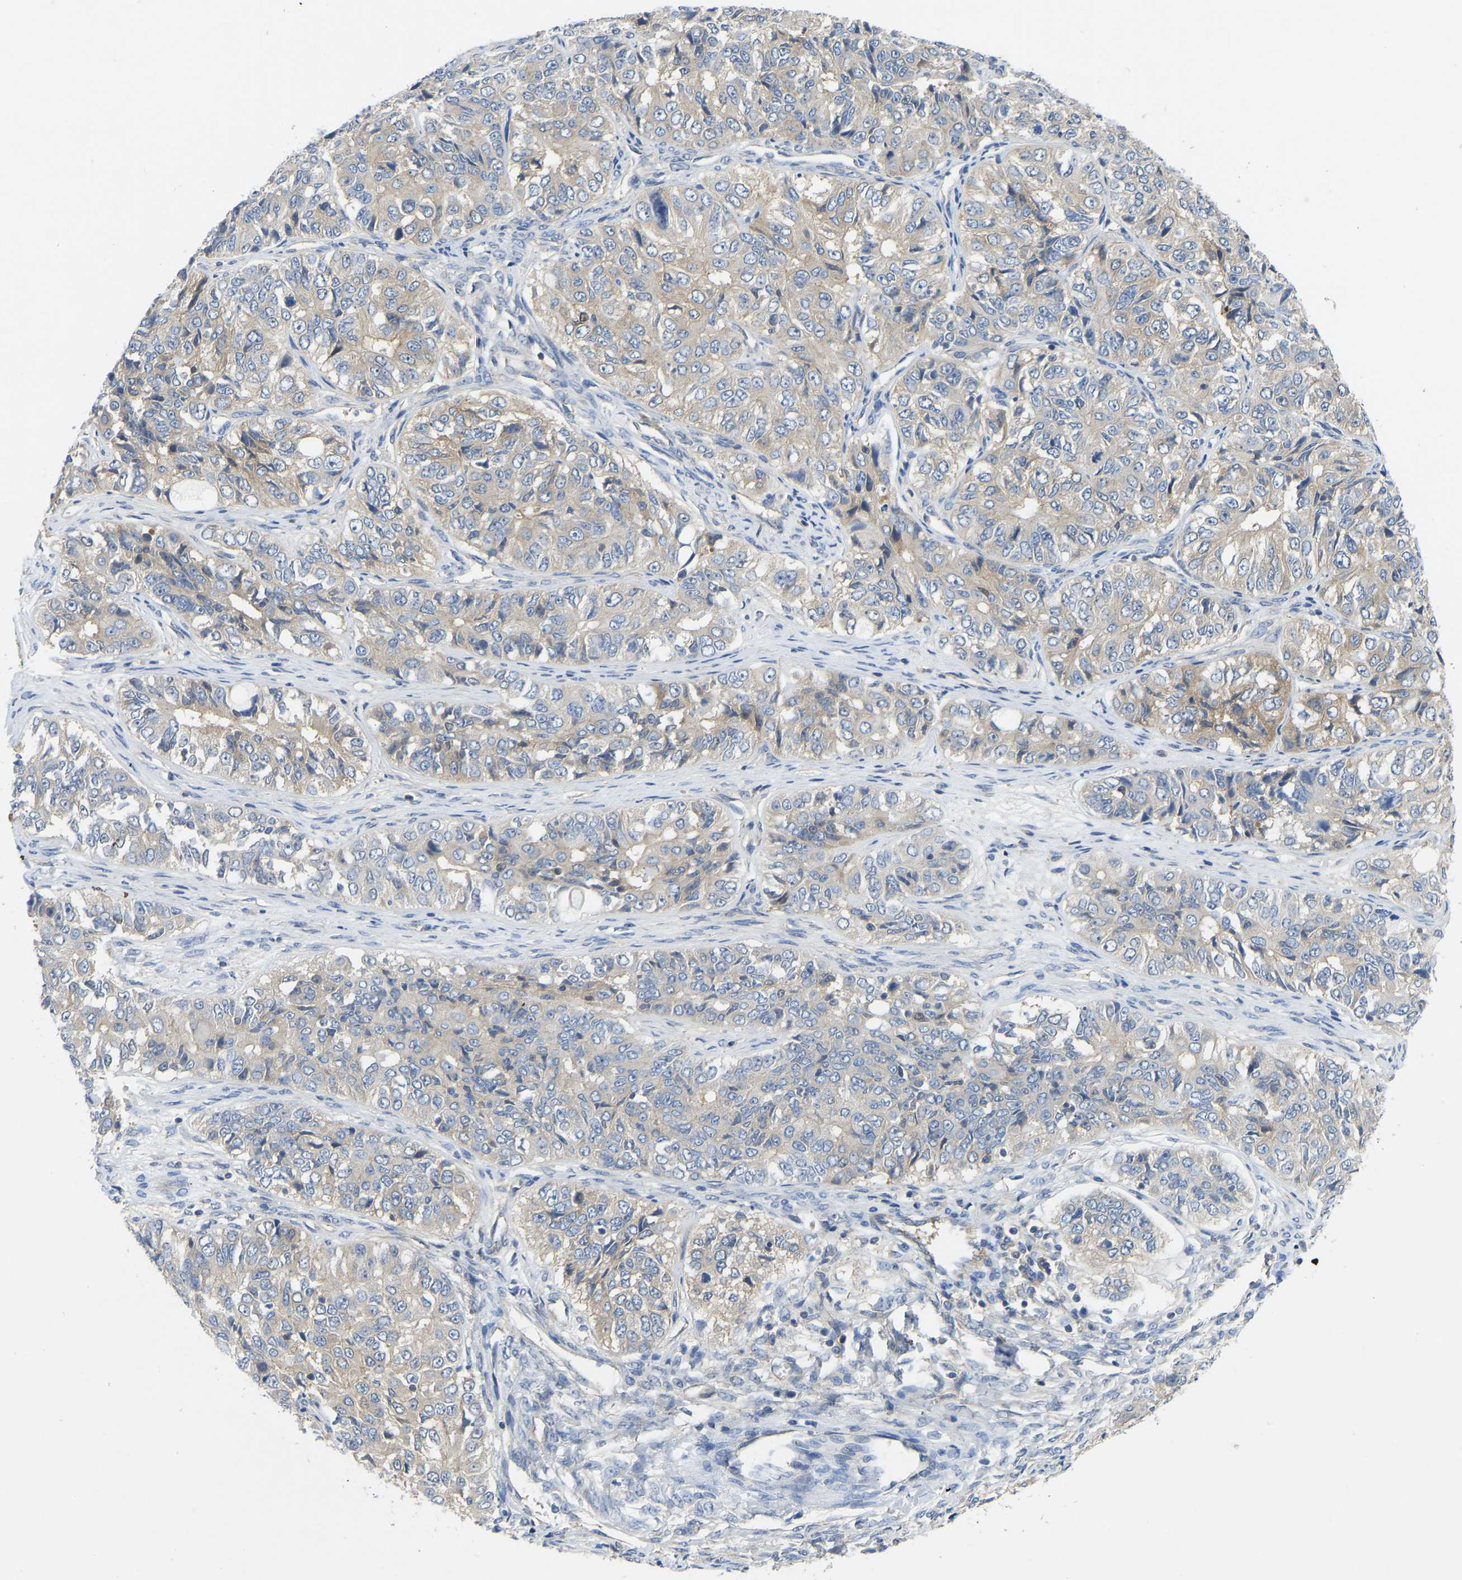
{"staining": {"intensity": "weak", "quantity": ">75%", "location": "cytoplasmic/membranous"}, "tissue": "ovarian cancer", "cell_type": "Tumor cells", "image_type": "cancer", "snomed": [{"axis": "morphology", "description": "Carcinoma, endometroid"}, {"axis": "topography", "description": "Ovary"}], "caption": "Endometroid carcinoma (ovarian) tissue displays weak cytoplasmic/membranous staining in about >75% of tumor cells", "gene": "PPP3CA", "patient": {"sex": "female", "age": 51}}